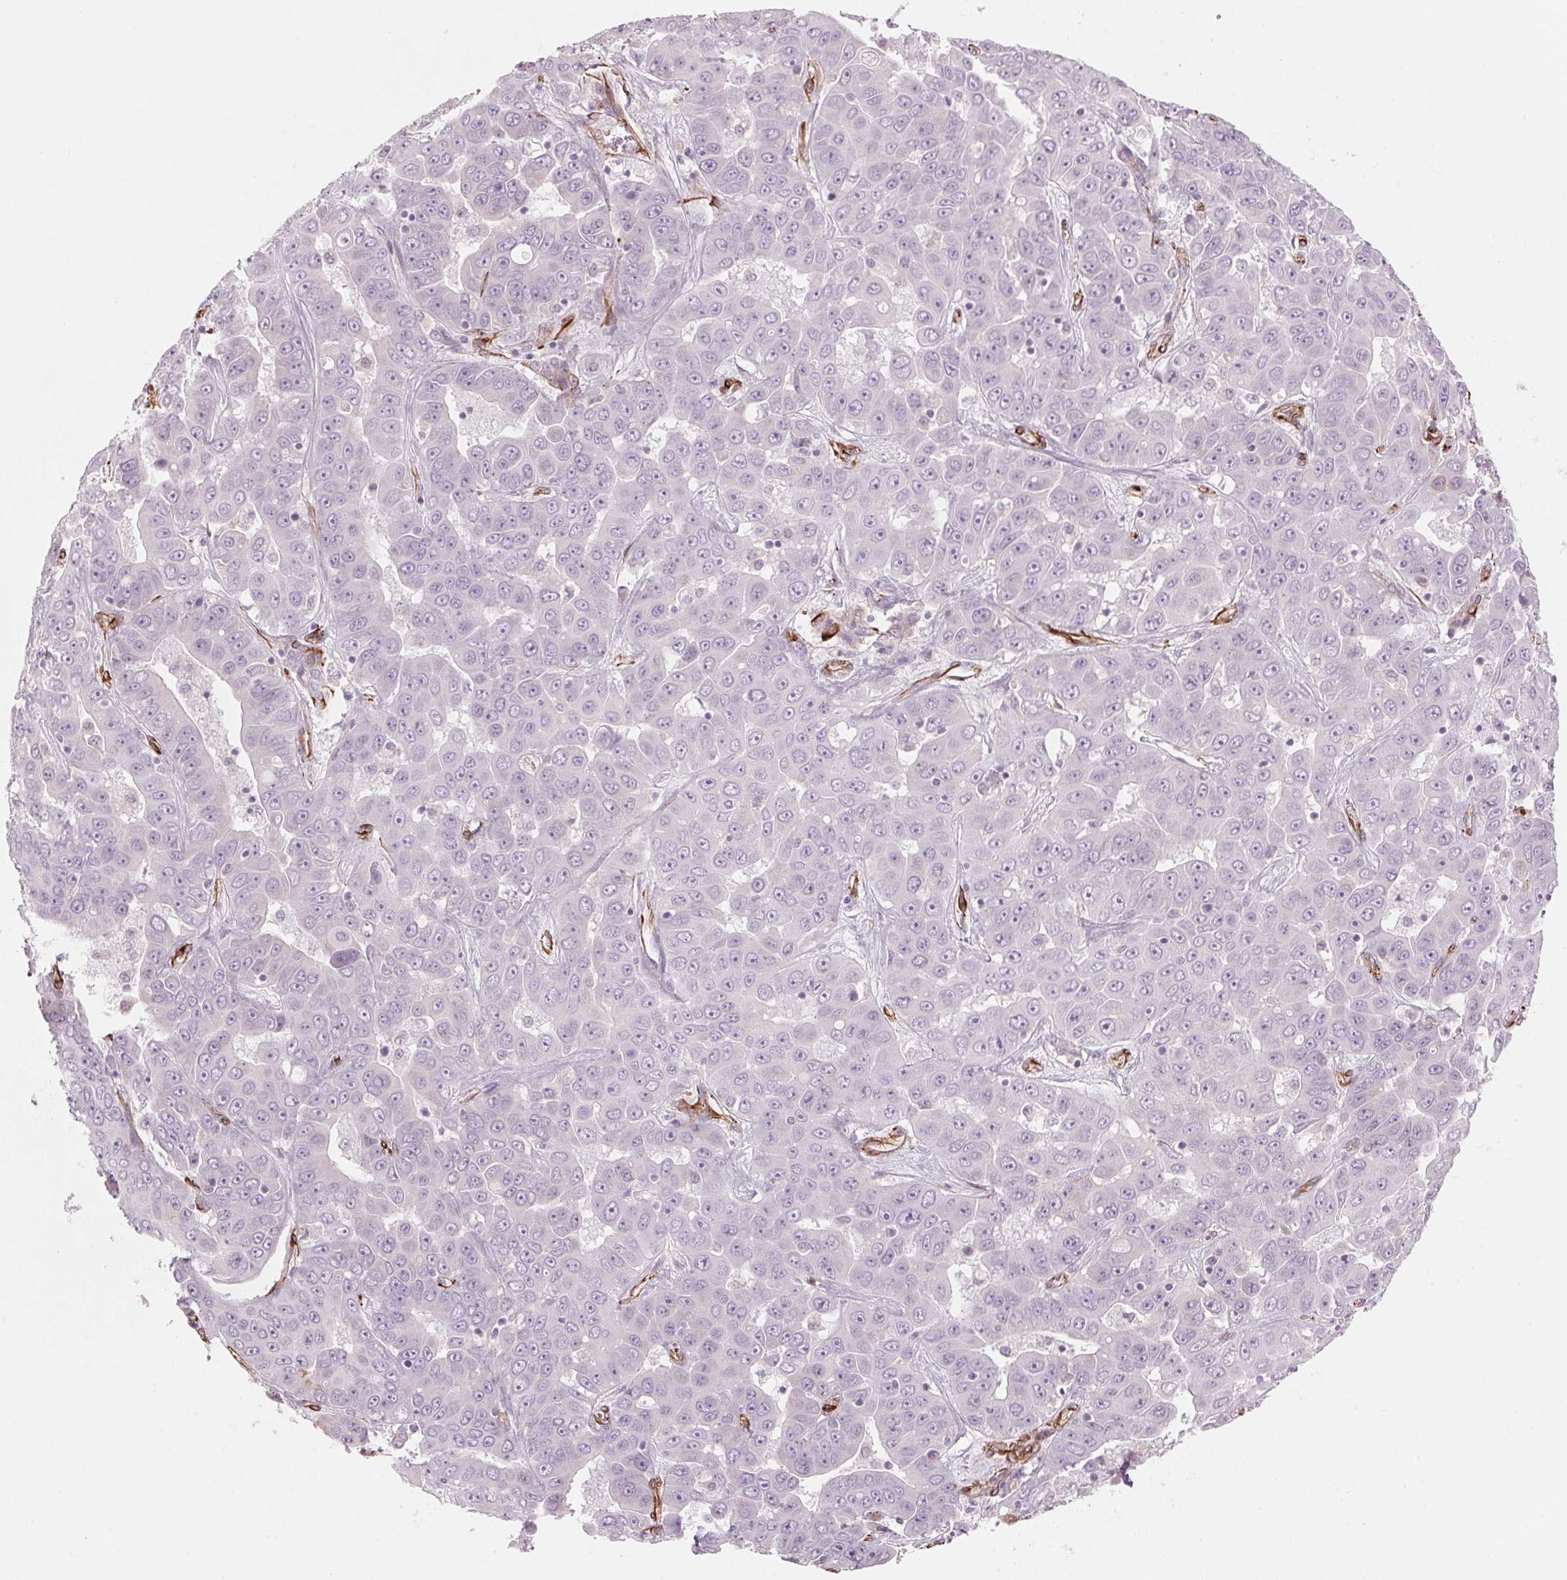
{"staining": {"intensity": "negative", "quantity": "none", "location": "none"}, "tissue": "liver cancer", "cell_type": "Tumor cells", "image_type": "cancer", "snomed": [{"axis": "morphology", "description": "Cholangiocarcinoma"}, {"axis": "topography", "description": "Liver"}], "caption": "Cholangiocarcinoma (liver) stained for a protein using IHC shows no positivity tumor cells.", "gene": "CLPS", "patient": {"sex": "female", "age": 52}}